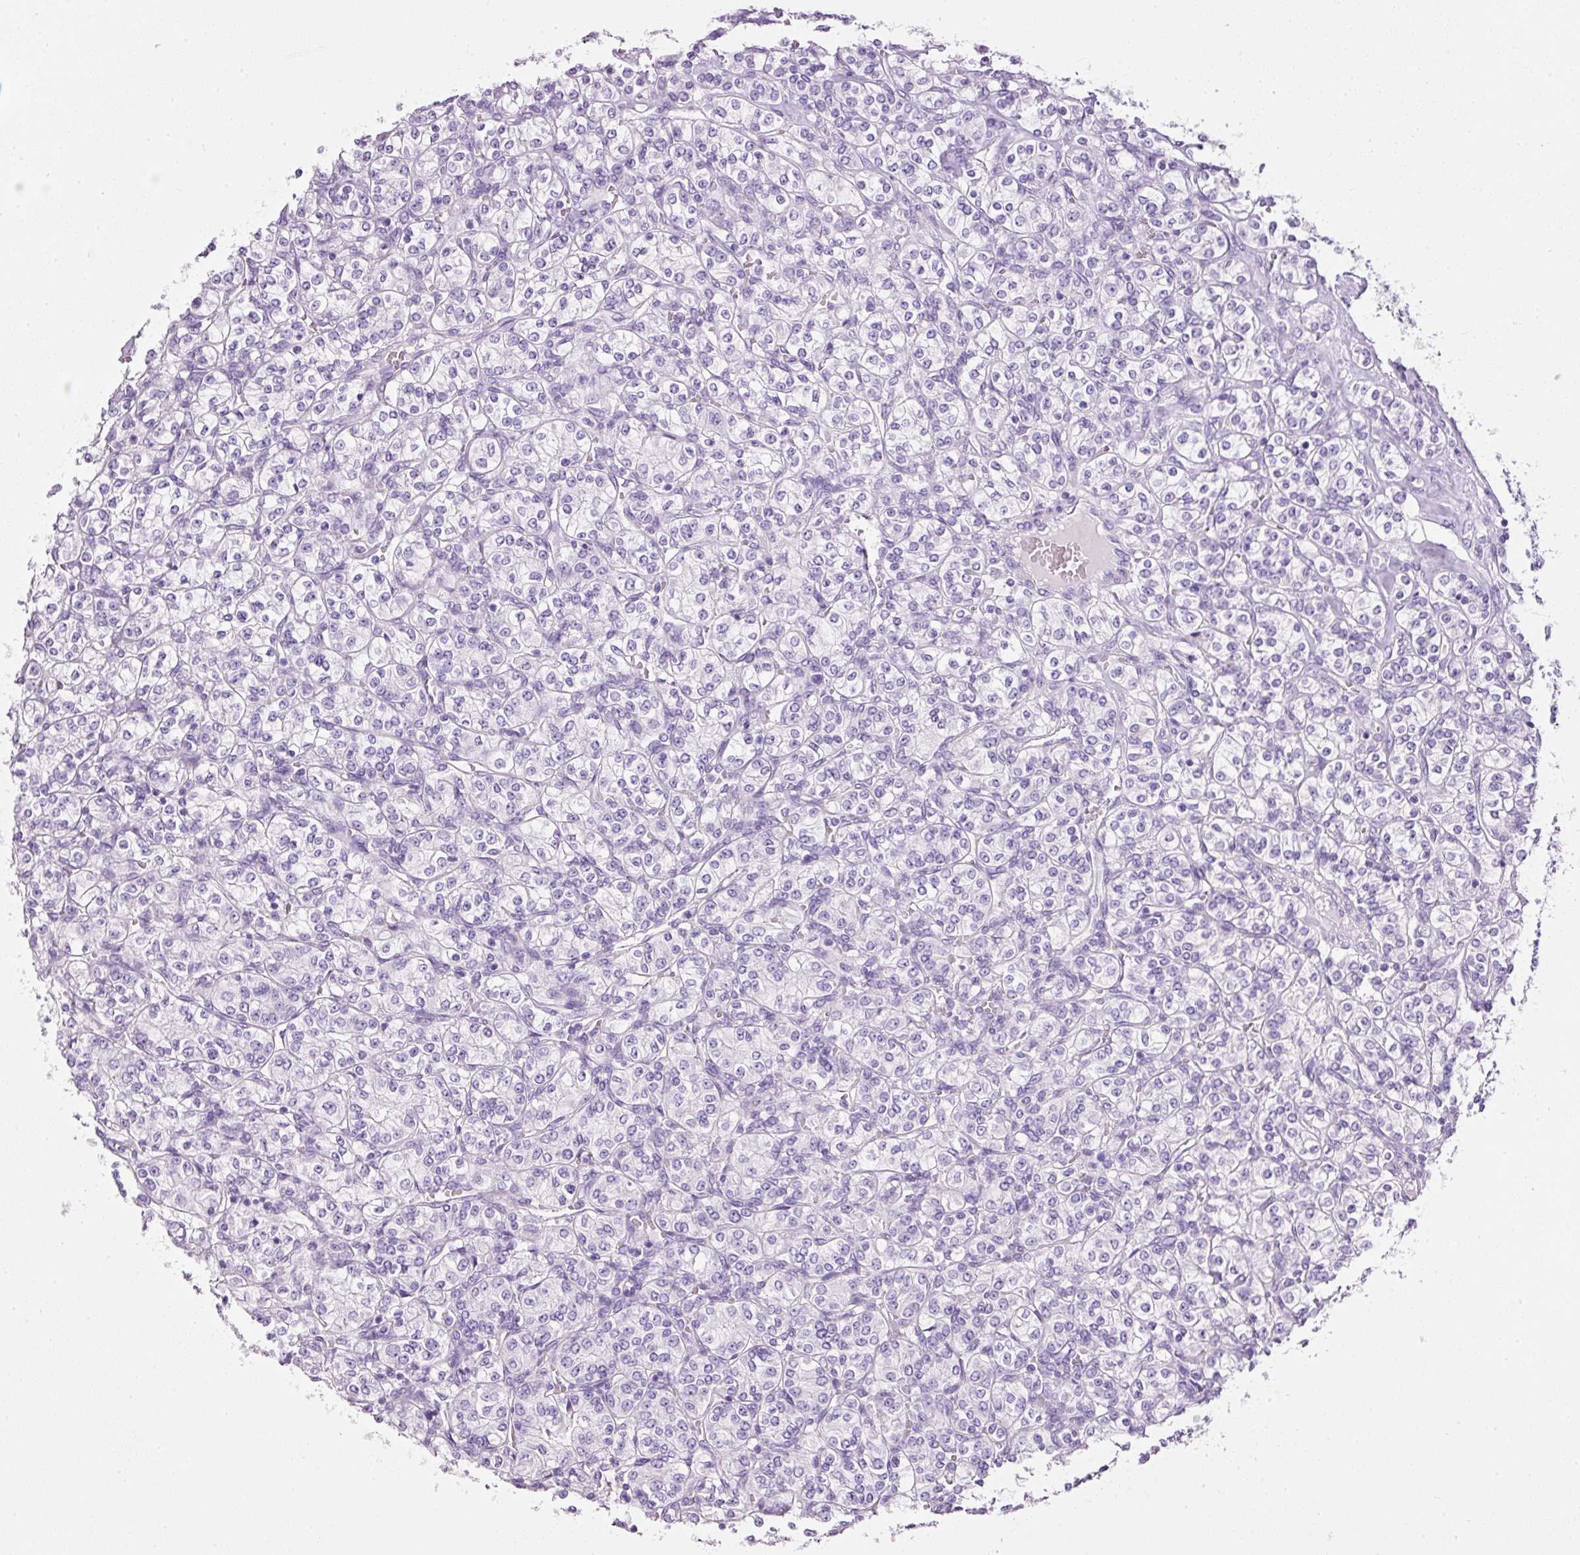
{"staining": {"intensity": "negative", "quantity": "none", "location": "none"}, "tissue": "renal cancer", "cell_type": "Tumor cells", "image_type": "cancer", "snomed": [{"axis": "morphology", "description": "Adenocarcinoma, NOS"}, {"axis": "topography", "description": "Kidney"}], "caption": "Immunohistochemical staining of human renal adenocarcinoma demonstrates no significant positivity in tumor cells.", "gene": "BSND", "patient": {"sex": "male", "age": 77}}